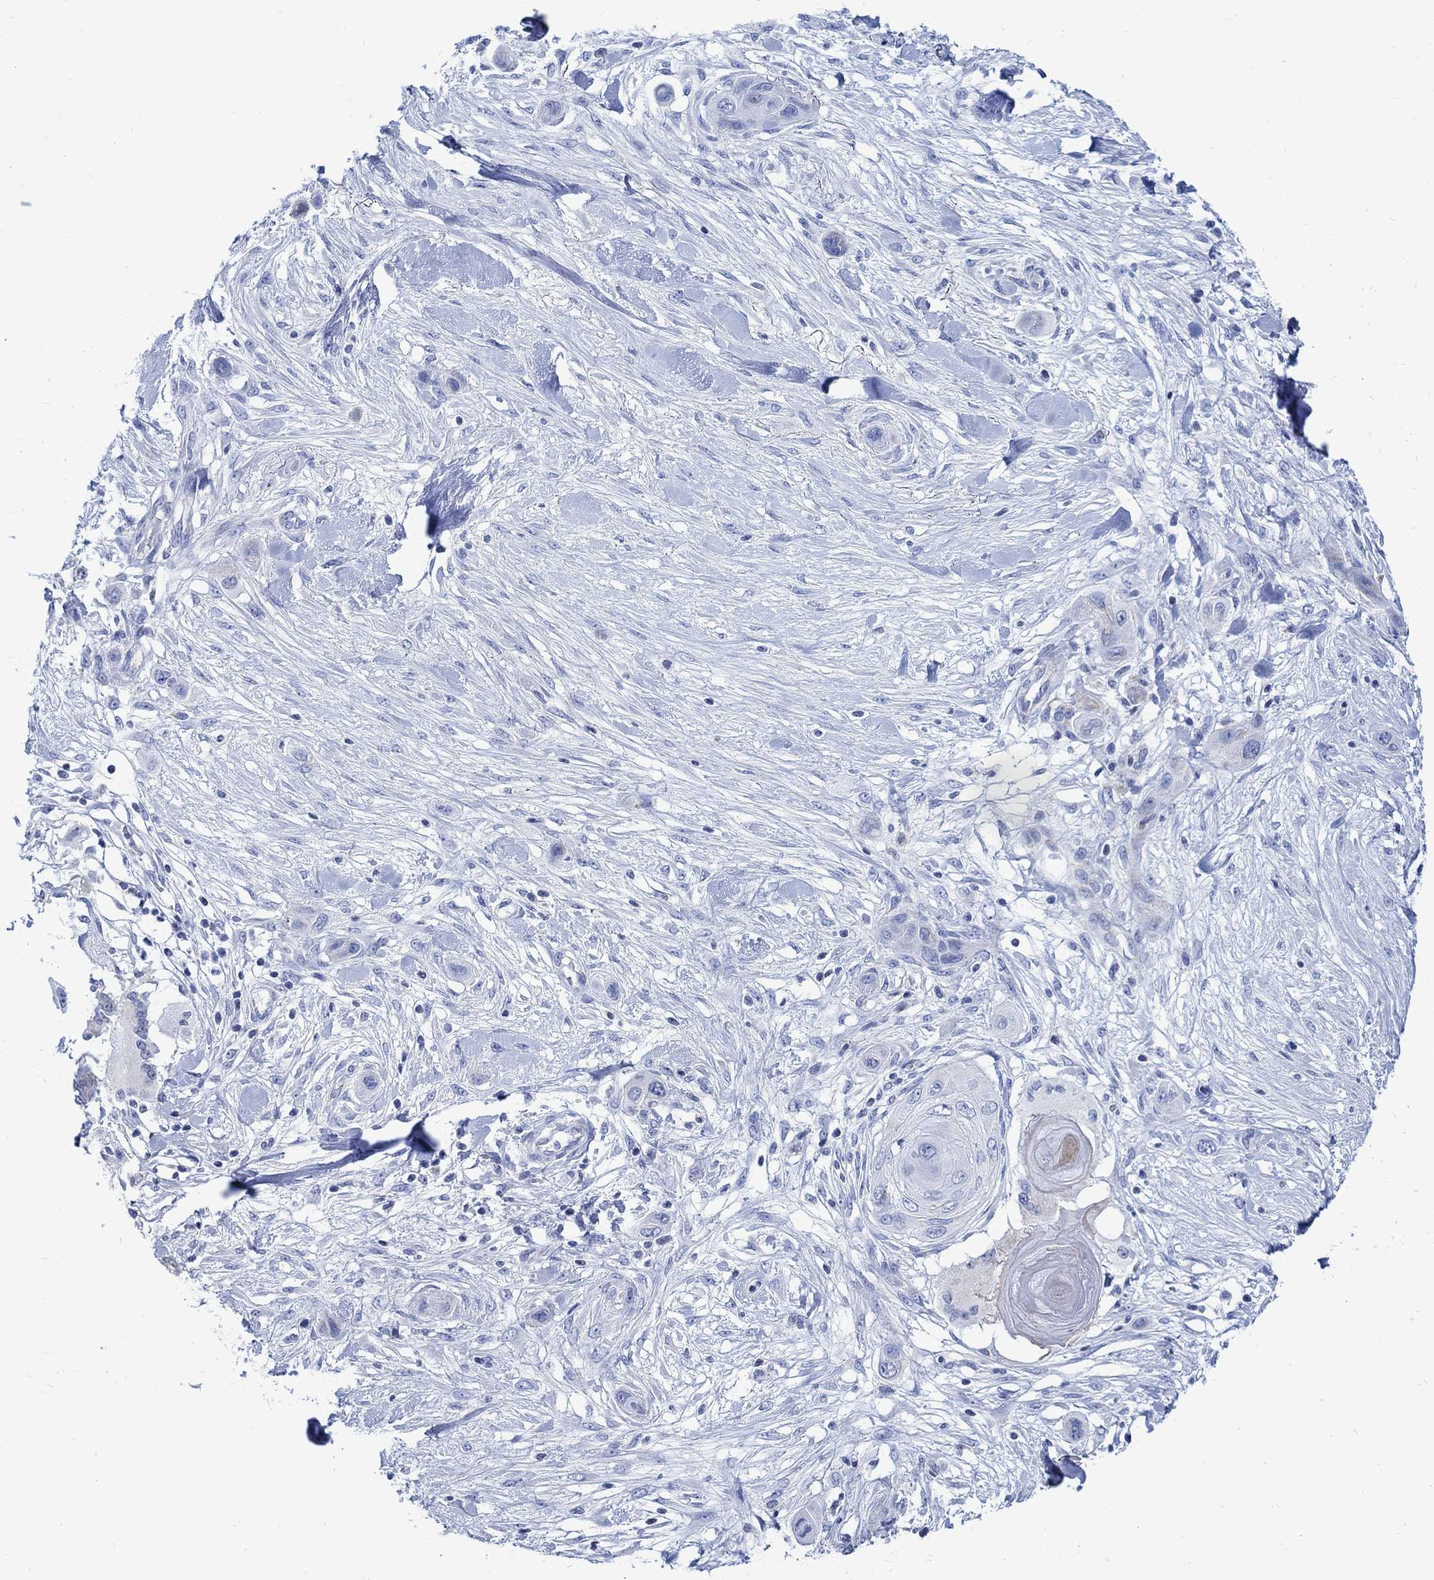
{"staining": {"intensity": "negative", "quantity": "none", "location": "none"}, "tissue": "skin cancer", "cell_type": "Tumor cells", "image_type": "cancer", "snomed": [{"axis": "morphology", "description": "Squamous cell carcinoma, NOS"}, {"axis": "topography", "description": "Skin"}], "caption": "A high-resolution image shows immunohistochemistry staining of skin cancer, which shows no significant positivity in tumor cells. Brightfield microscopy of immunohistochemistry (IHC) stained with DAB (3,3'-diaminobenzidine) (brown) and hematoxylin (blue), captured at high magnification.", "gene": "CPLX2", "patient": {"sex": "male", "age": 79}}